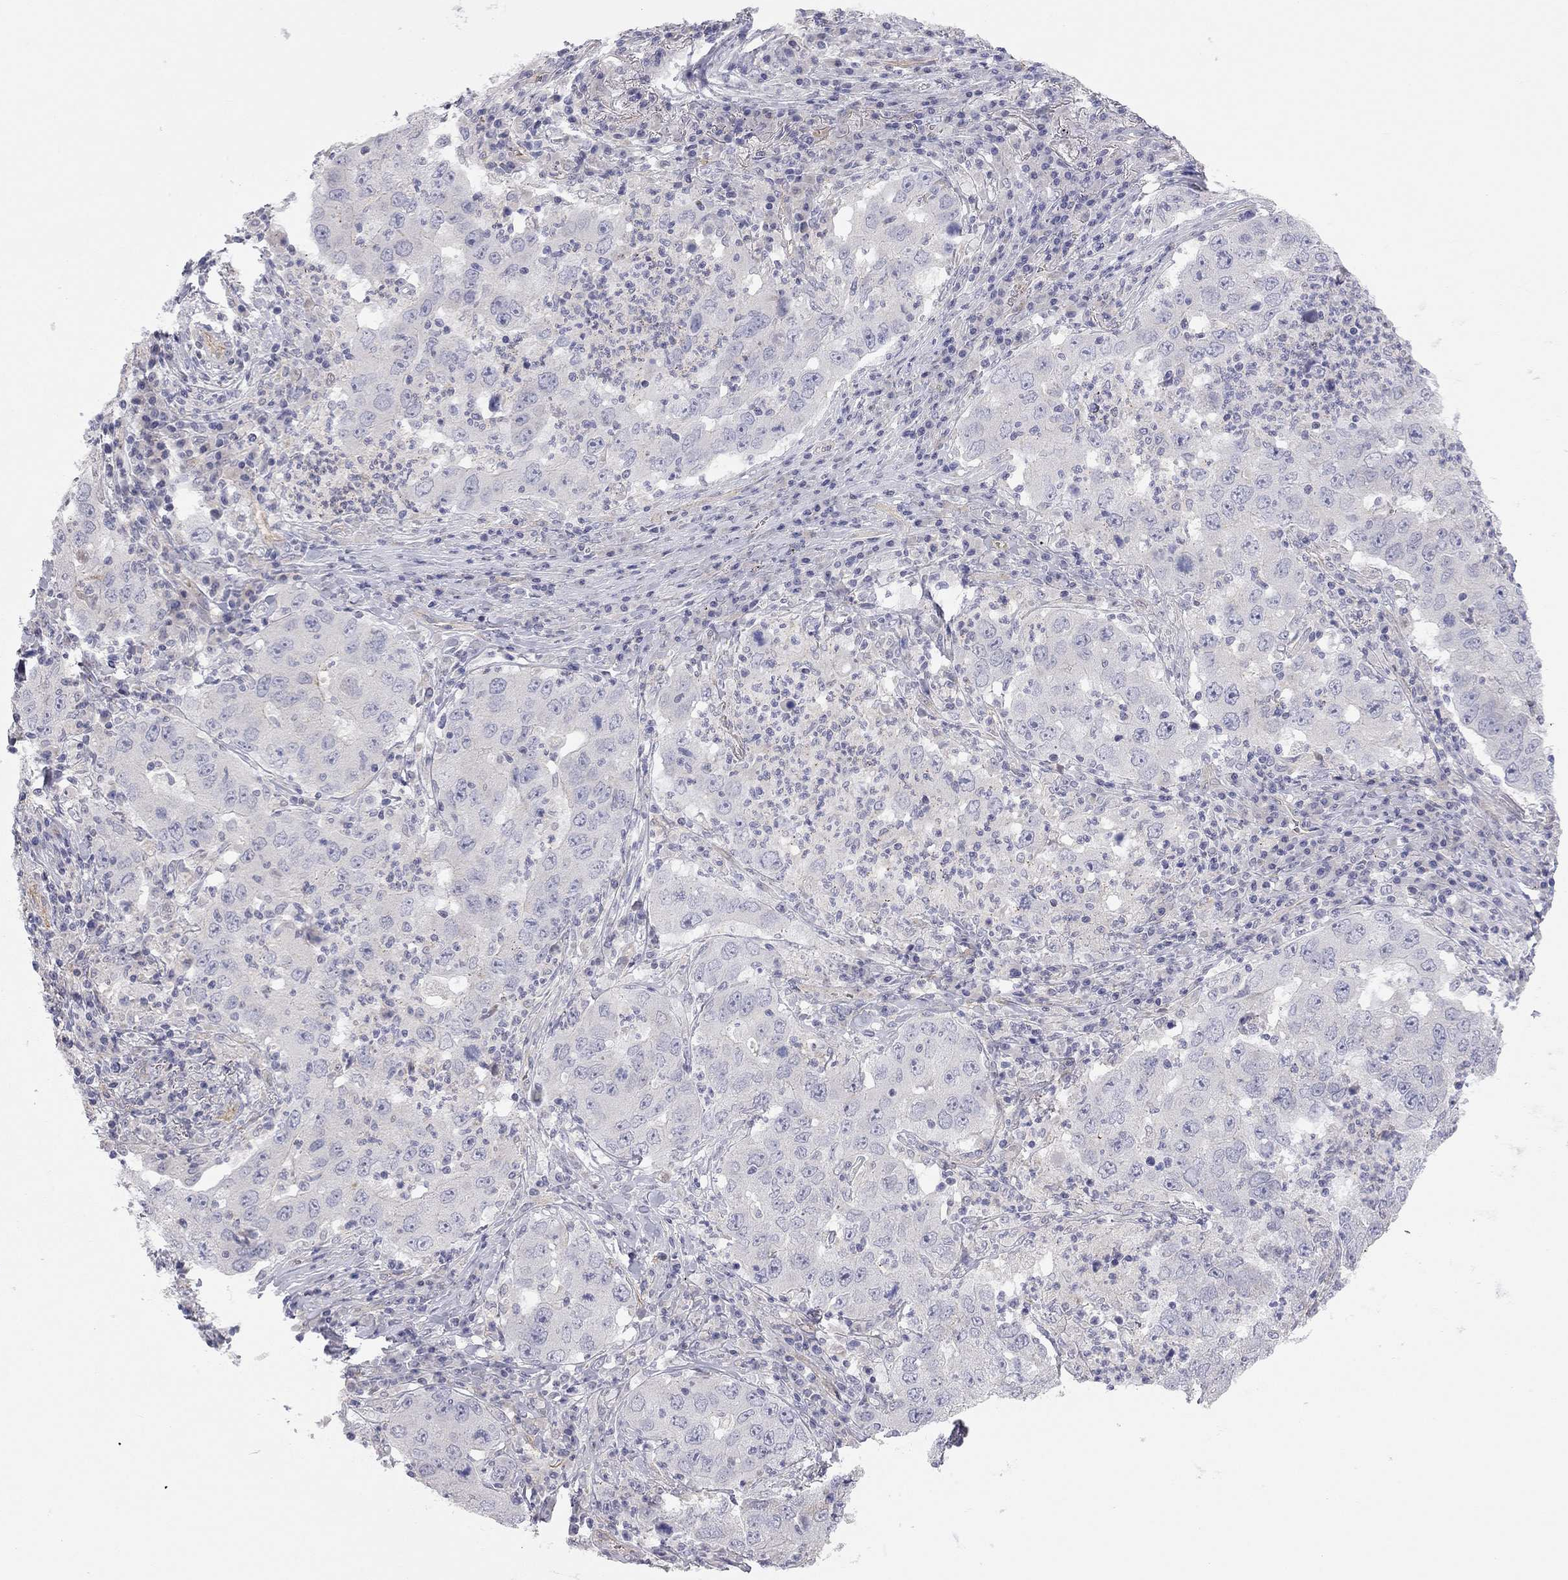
{"staining": {"intensity": "negative", "quantity": "none", "location": "none"}, "tissue": "lung cancer", "cell_type": "Tumor cells", "image_type": "cancer", "snomed": [{"axis": "morphology", "description": "Adenocarcinoma, NOS"}, {"axis": "topography", "description": "Lung"}], "caption": "The image exhibits no significant expression in tumor cells of lung adenocarcinoma.", "gene": "GPRC5B", "patient": {"sex": "male", "age": 73}}